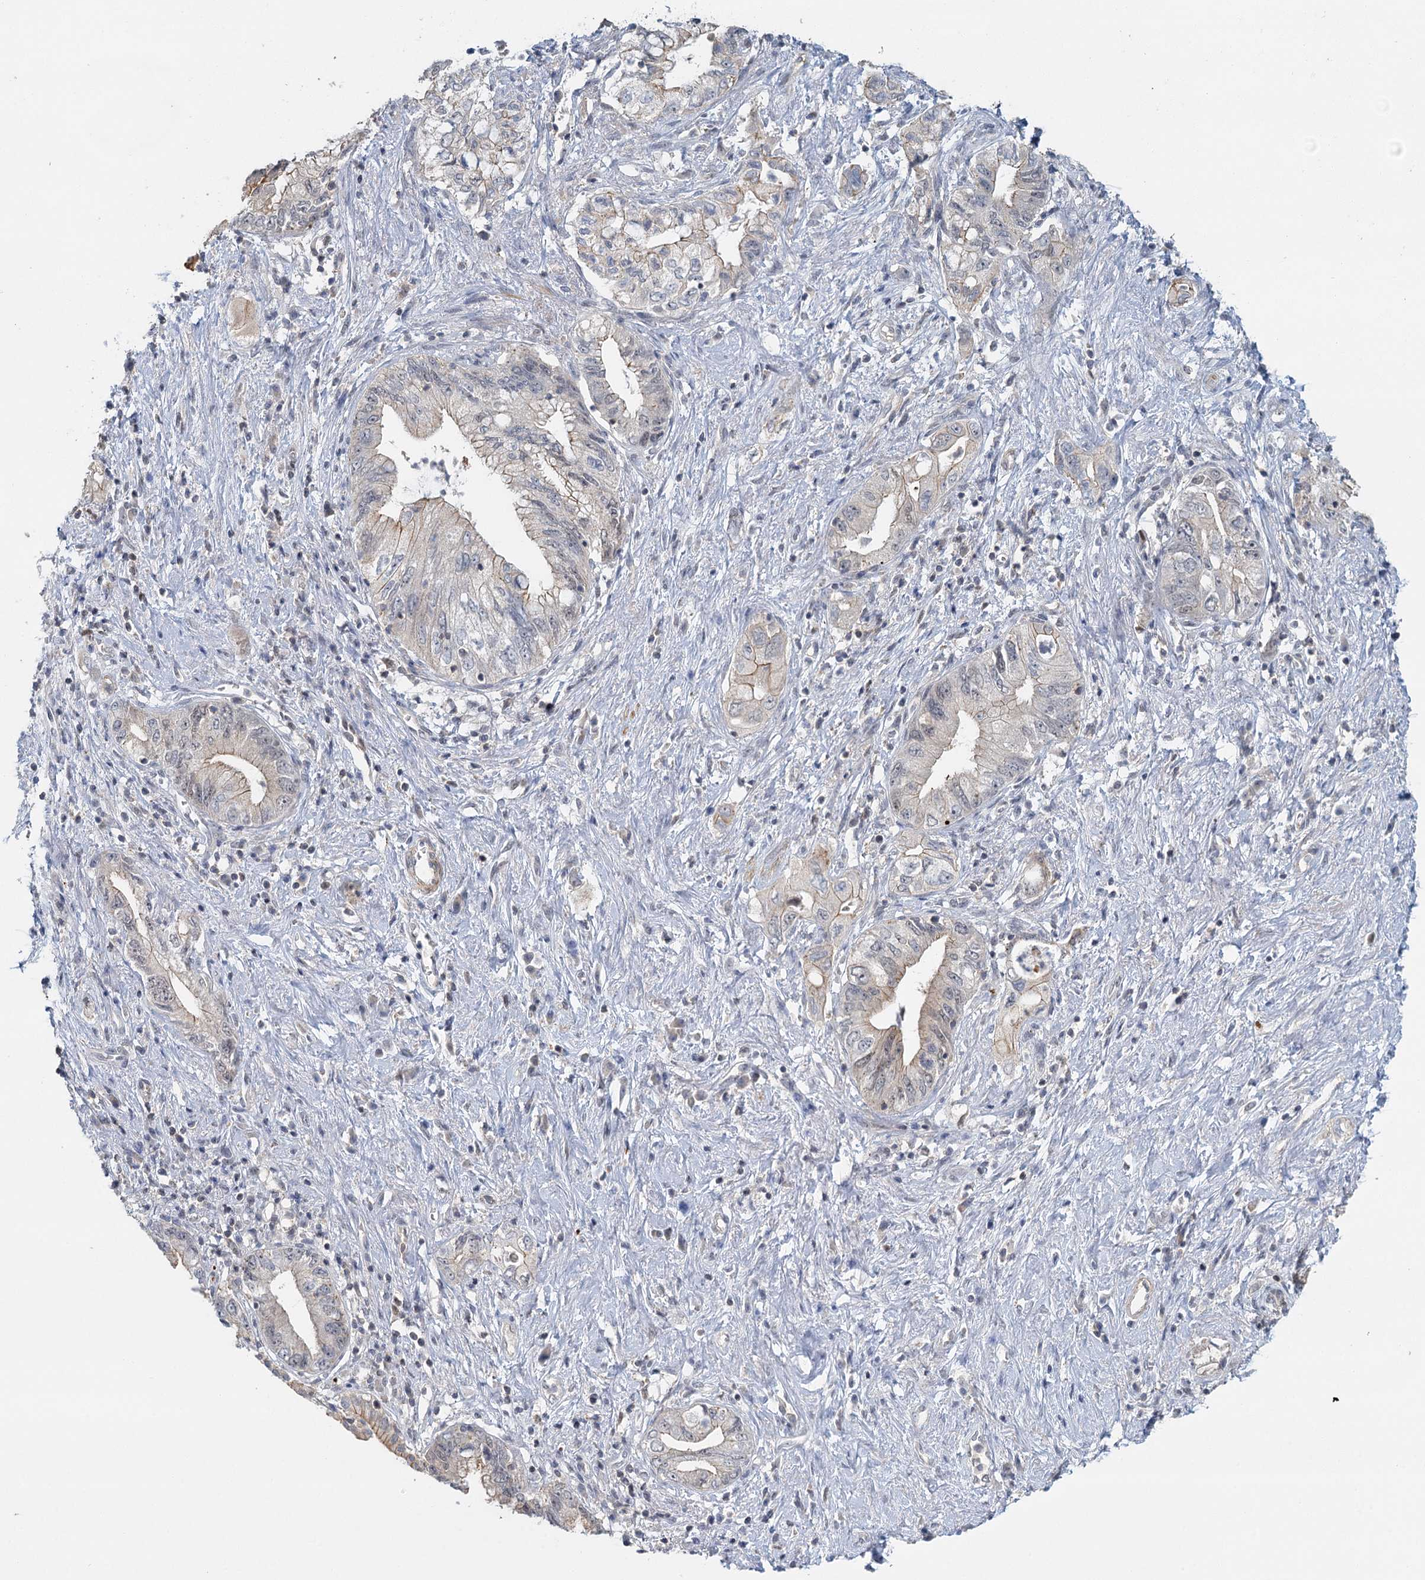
{"staining": {"intensity": "moderate", "quantity": "25%-75%", "location": "cytoplasmic/membranous"}, "tissue": "pancreatic cancer", "cell_type": "Tumor cells", "image_type": "cancer", "snomed": [{"axis": "morphology", "description": "Adenocarcinoma, NOS"}, {"axis": "topography", "description": "Pancreas"}], "caption": "Moderate cytoplasmic/membranous positivity for a protein is present in approximately 25%-75% of tumor cells of adenocarcinoma (pancreatic) using IHC.", "gene": "GPATCH11", "patient": {"sex": "female", "age": 73}}